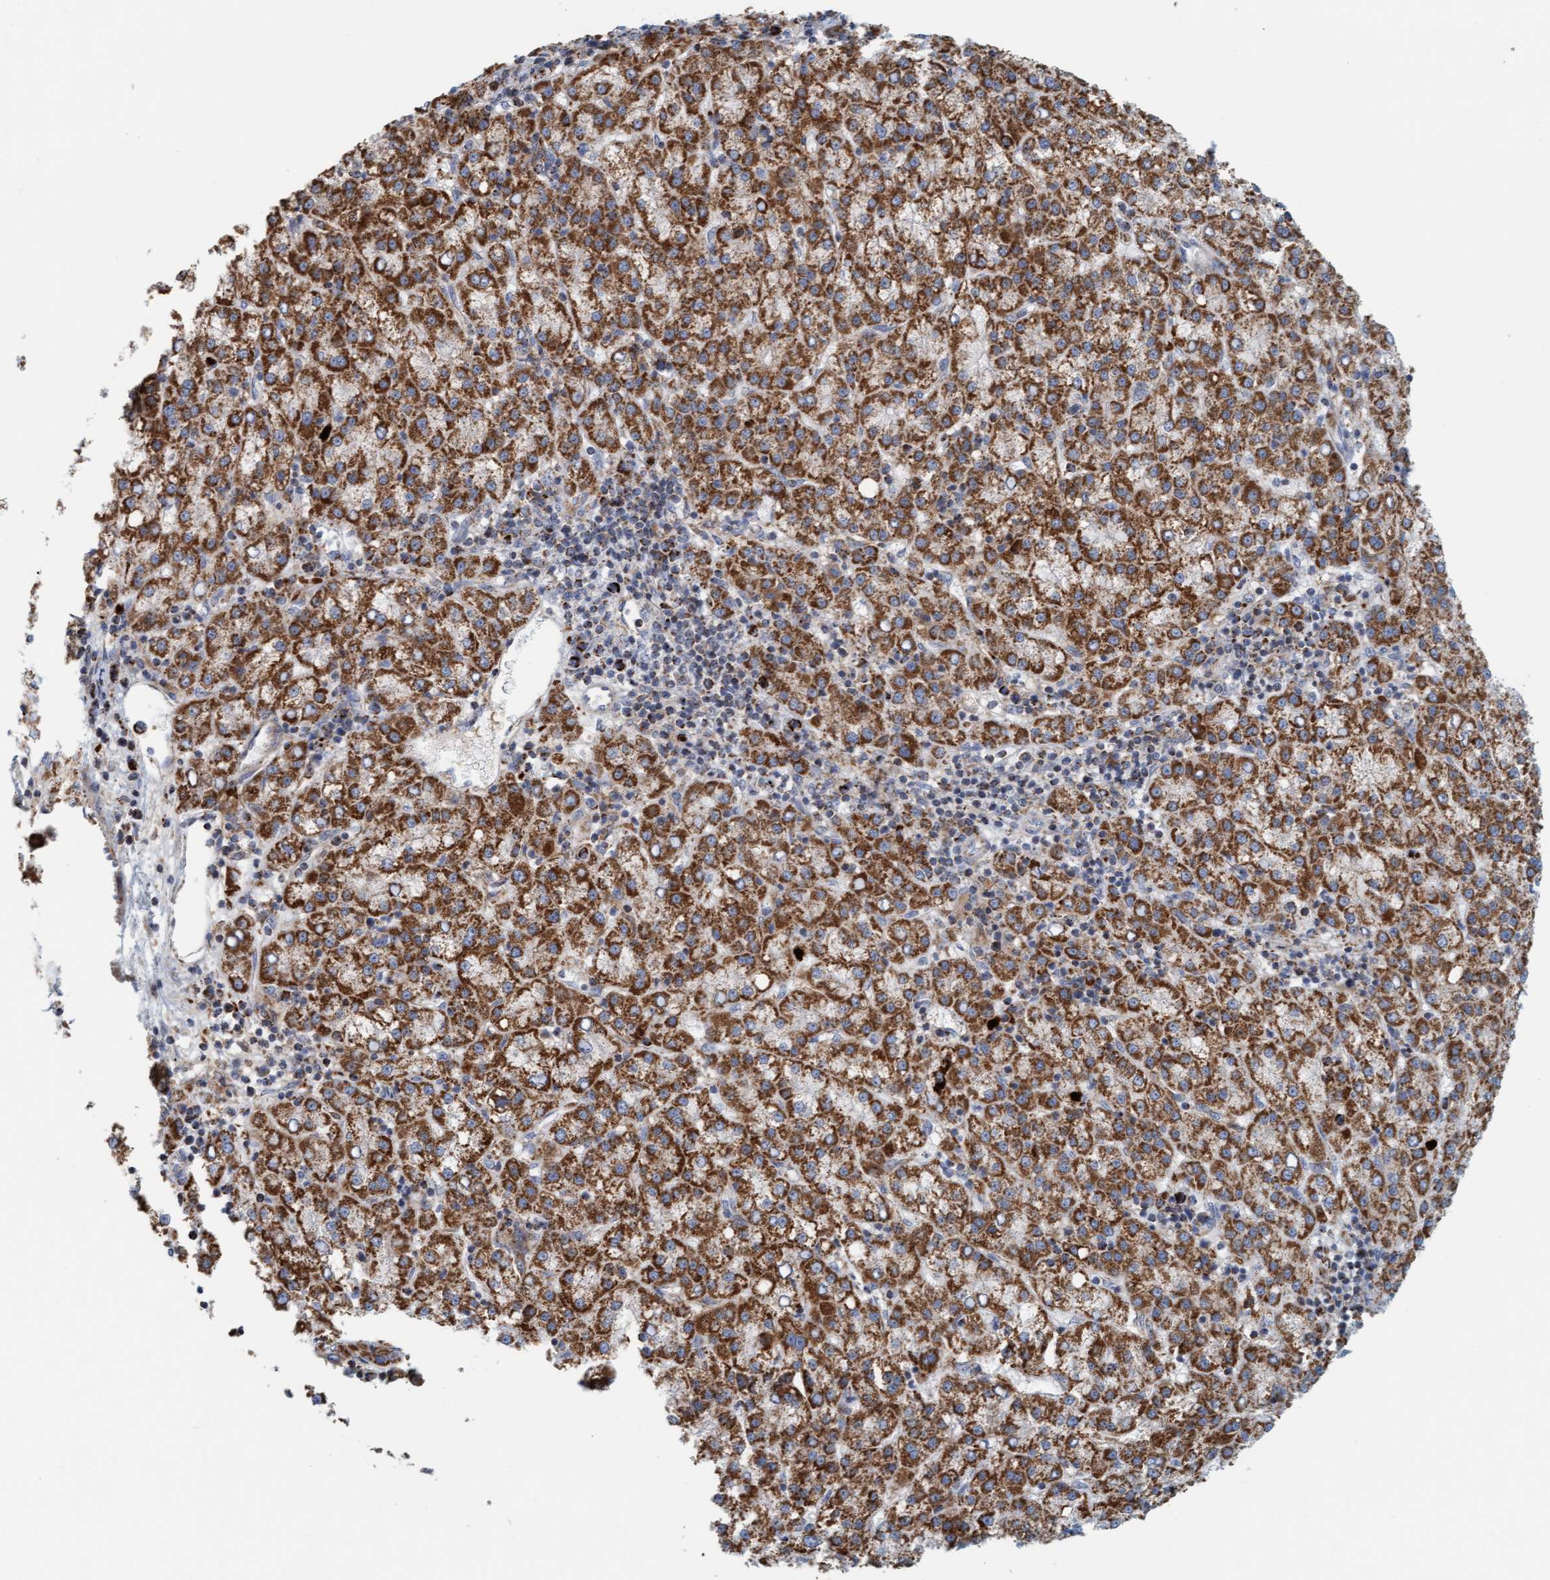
{"staining": {"intensity": "strong", "quantity": ">75%", "location": "cytoplasmic/membranous"}, "tissue": "liver cancer", "cell_type": "Tumor cells", "image_type": "cancer", "snomed": [{"axis": "morphology", "description": "Carcinoma, Hepatocellular, NOS"}, {"axis": "topography", "description": "Liver"}], "caption": "Human liver cancer (hepatocellular carcinoma) stained with a protein marker displays strong staining in tumor cells.", "gene": "B9D1", "patient": {"sex": "female", "age": 58}}